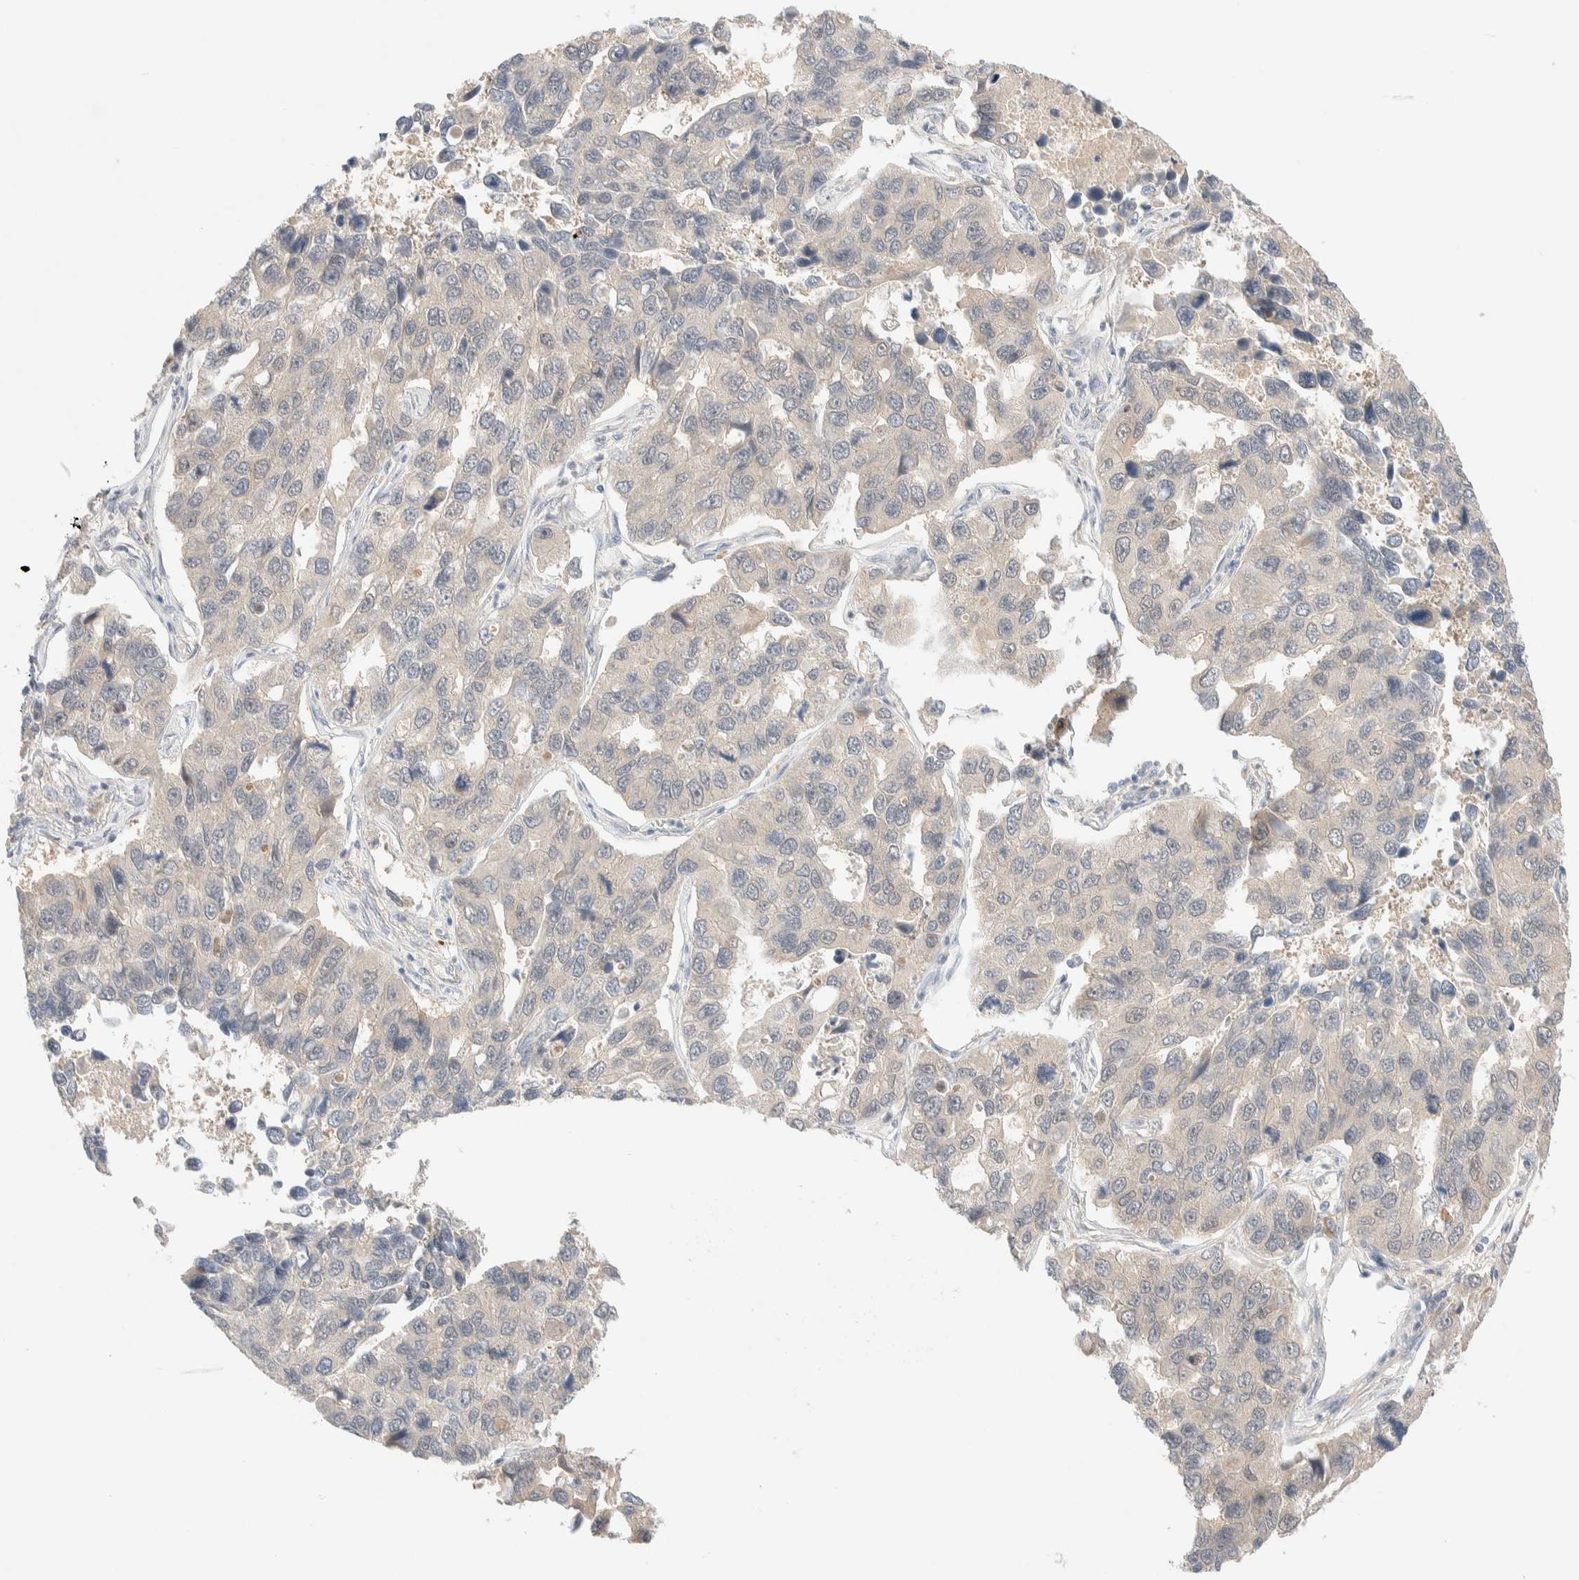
{"staining": {"intensity": "negative", "quantity": "none", "location": "none"}, "tissue": "lung cancer", "cell_type": "Tumor cells", "image_type": "cancer", "snomed": [{"axis": "morphology", "description": "Adenocarcinoma, NOS"}, {"axis": "topography", "description": "Lung"}], "caption": "DAB immunohistochemical staining of lung cancer displays no significant staining in tumor cells.", "gene": "CHKA", "patient": {"sex": "male", "age": 64}}